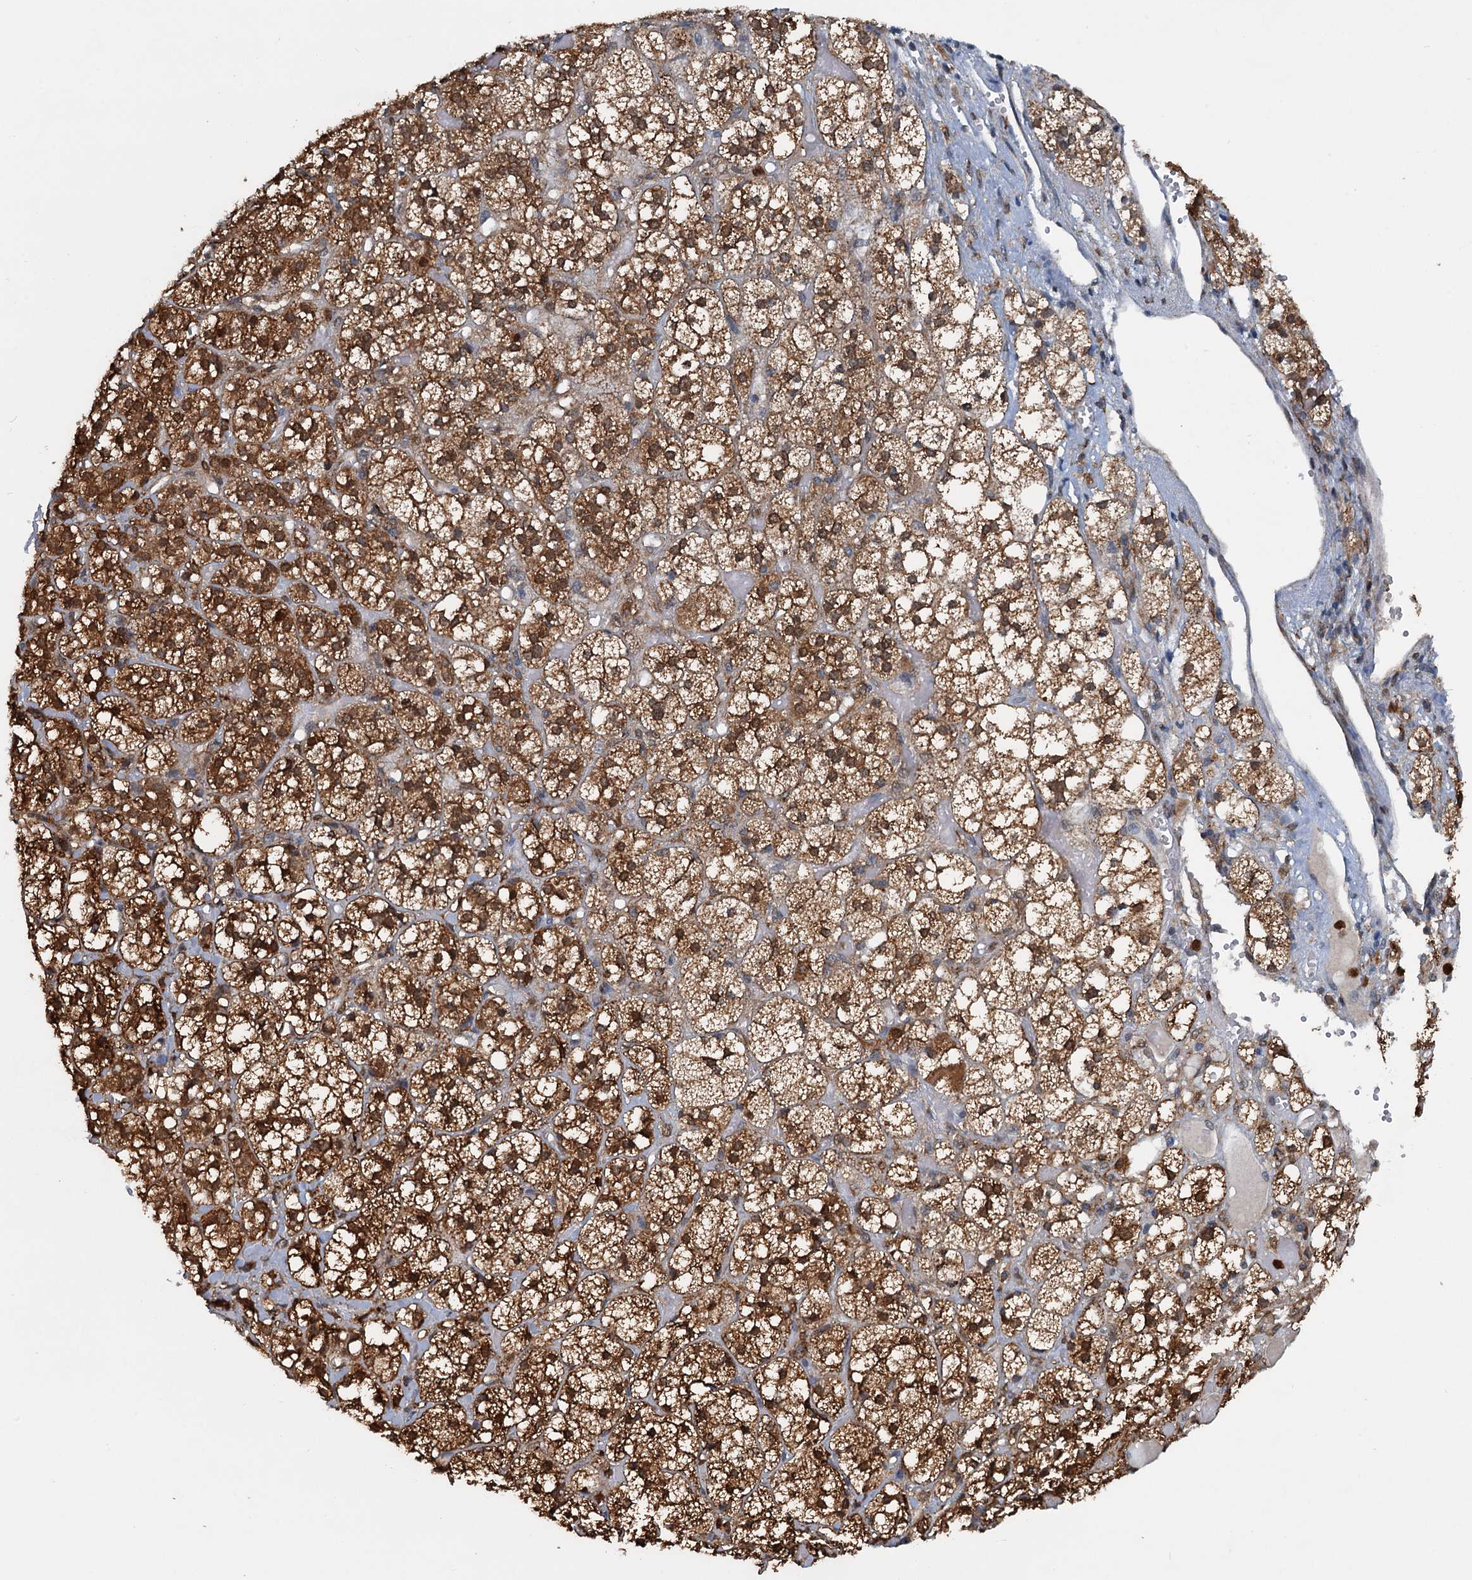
{"staining": {"intensity": "strong", "quantity": ">75%", "location": "cytoplasmic/membranous,nuclear"}, "tissue": "adrenal gland", "cell_type": "Glandular cells", "image_type": "normal", "snomed": [{"axis": "morphology", "description": "Normal tissue, NOS"}, {"axis": "topography", "description": "Adrenal gland"}], "caption": "Immunohistochemical staining of normal adrenal gland reveals >75% levels of strong cytoplasmic/membranous,nuclear protein staining in approximately >75% of glandular cells.", "gene": "GPI", "patient": {"sex": "female", "age": 61}}